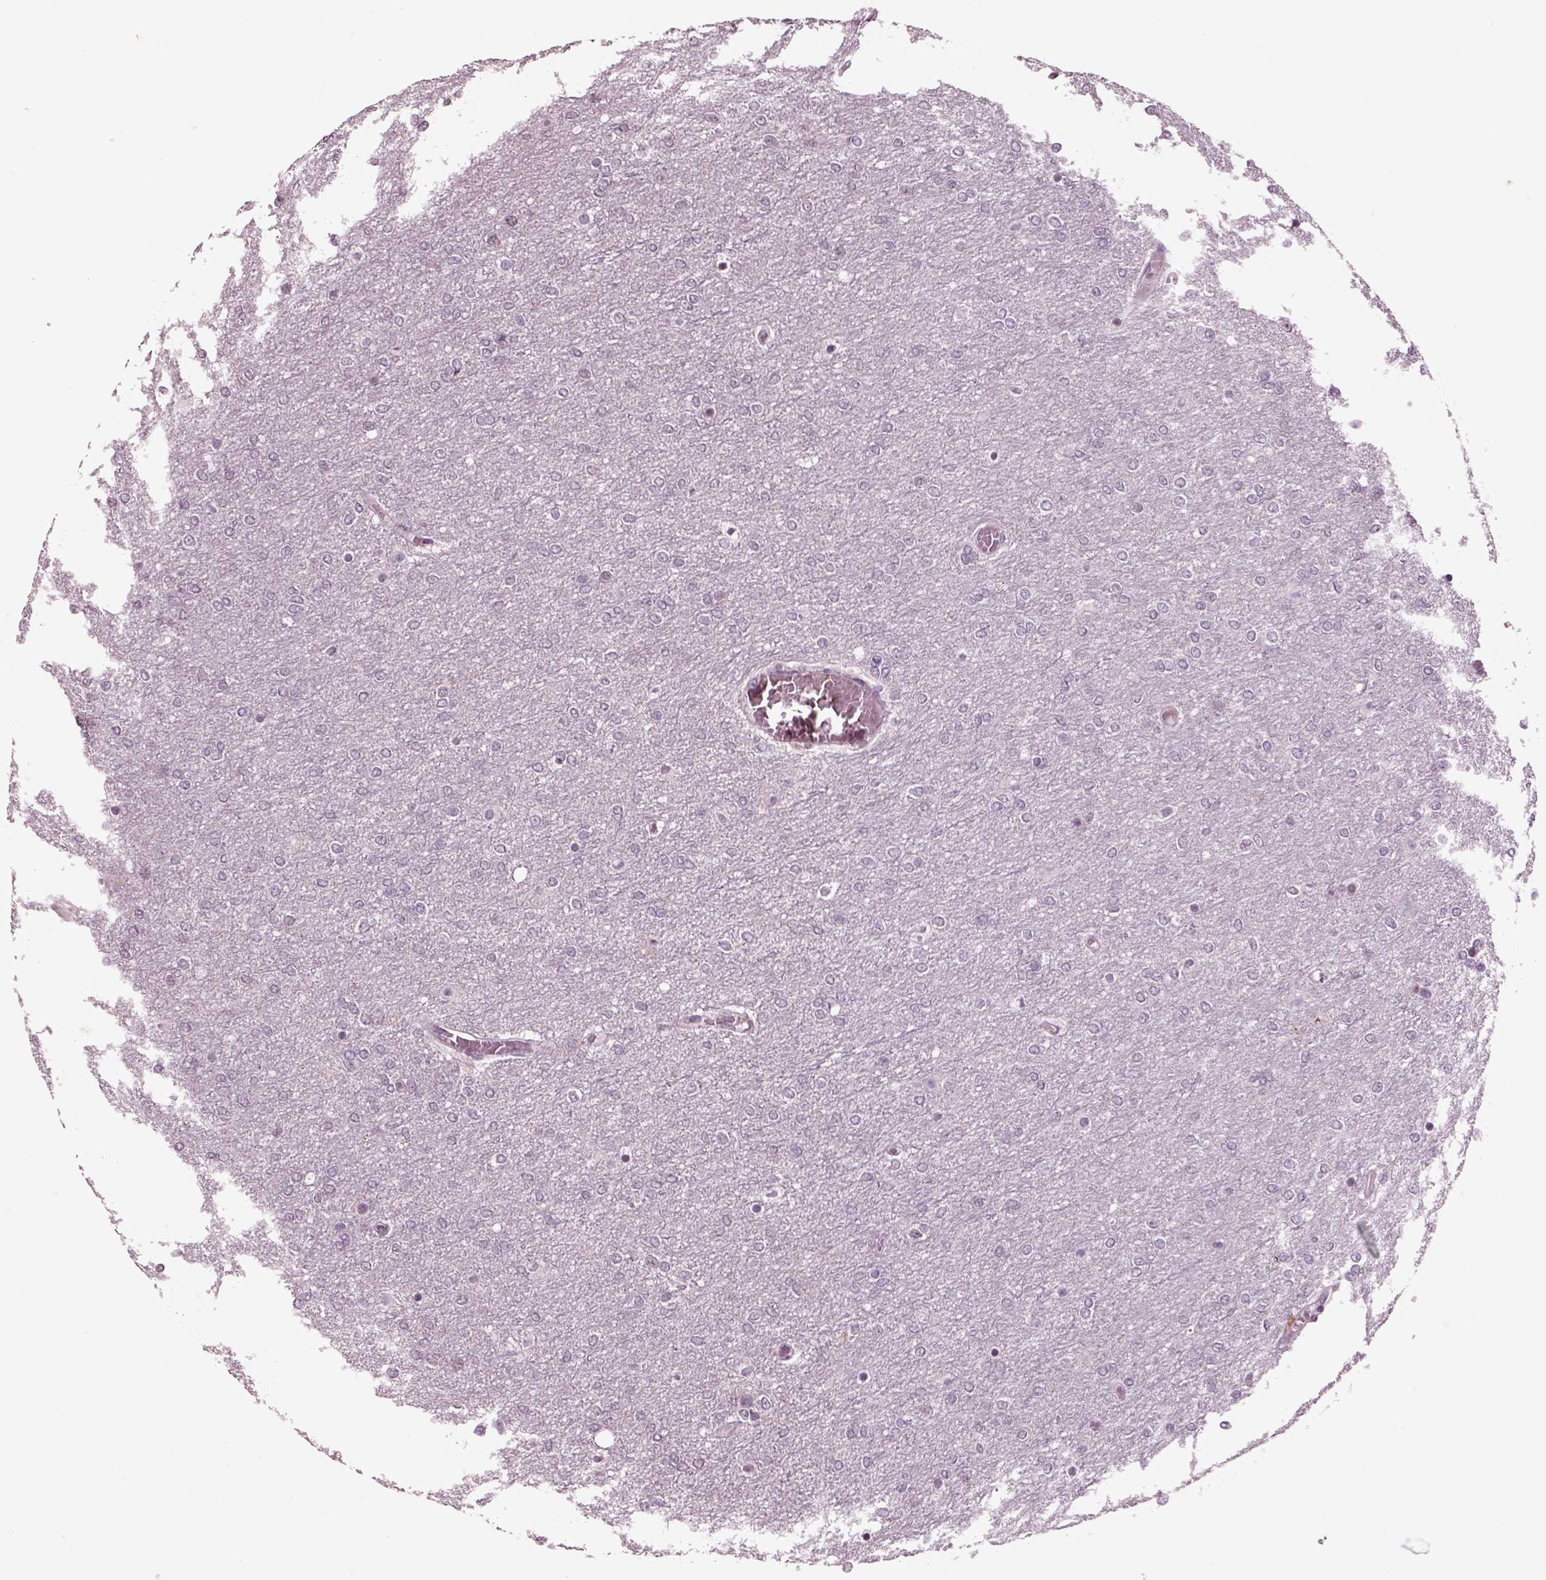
{"staining": {"intensity": "negative", "quantity": "none", "location": "none"}, "tissue": "glioma", "cell_type": "Tumor cells", "image_type": "cancer", "snomed": [{"axis": "morphology", "description": "Glioma, malignant, High grade"}, {"axis": "topography", "description": "Brain"}], "caption": "An image of high-grade glioma (malignant) stained for a protein reveals no brown staining in tumor cells.", "gene": "CHGB", "patient": {"sex": "female", "age": 61}}